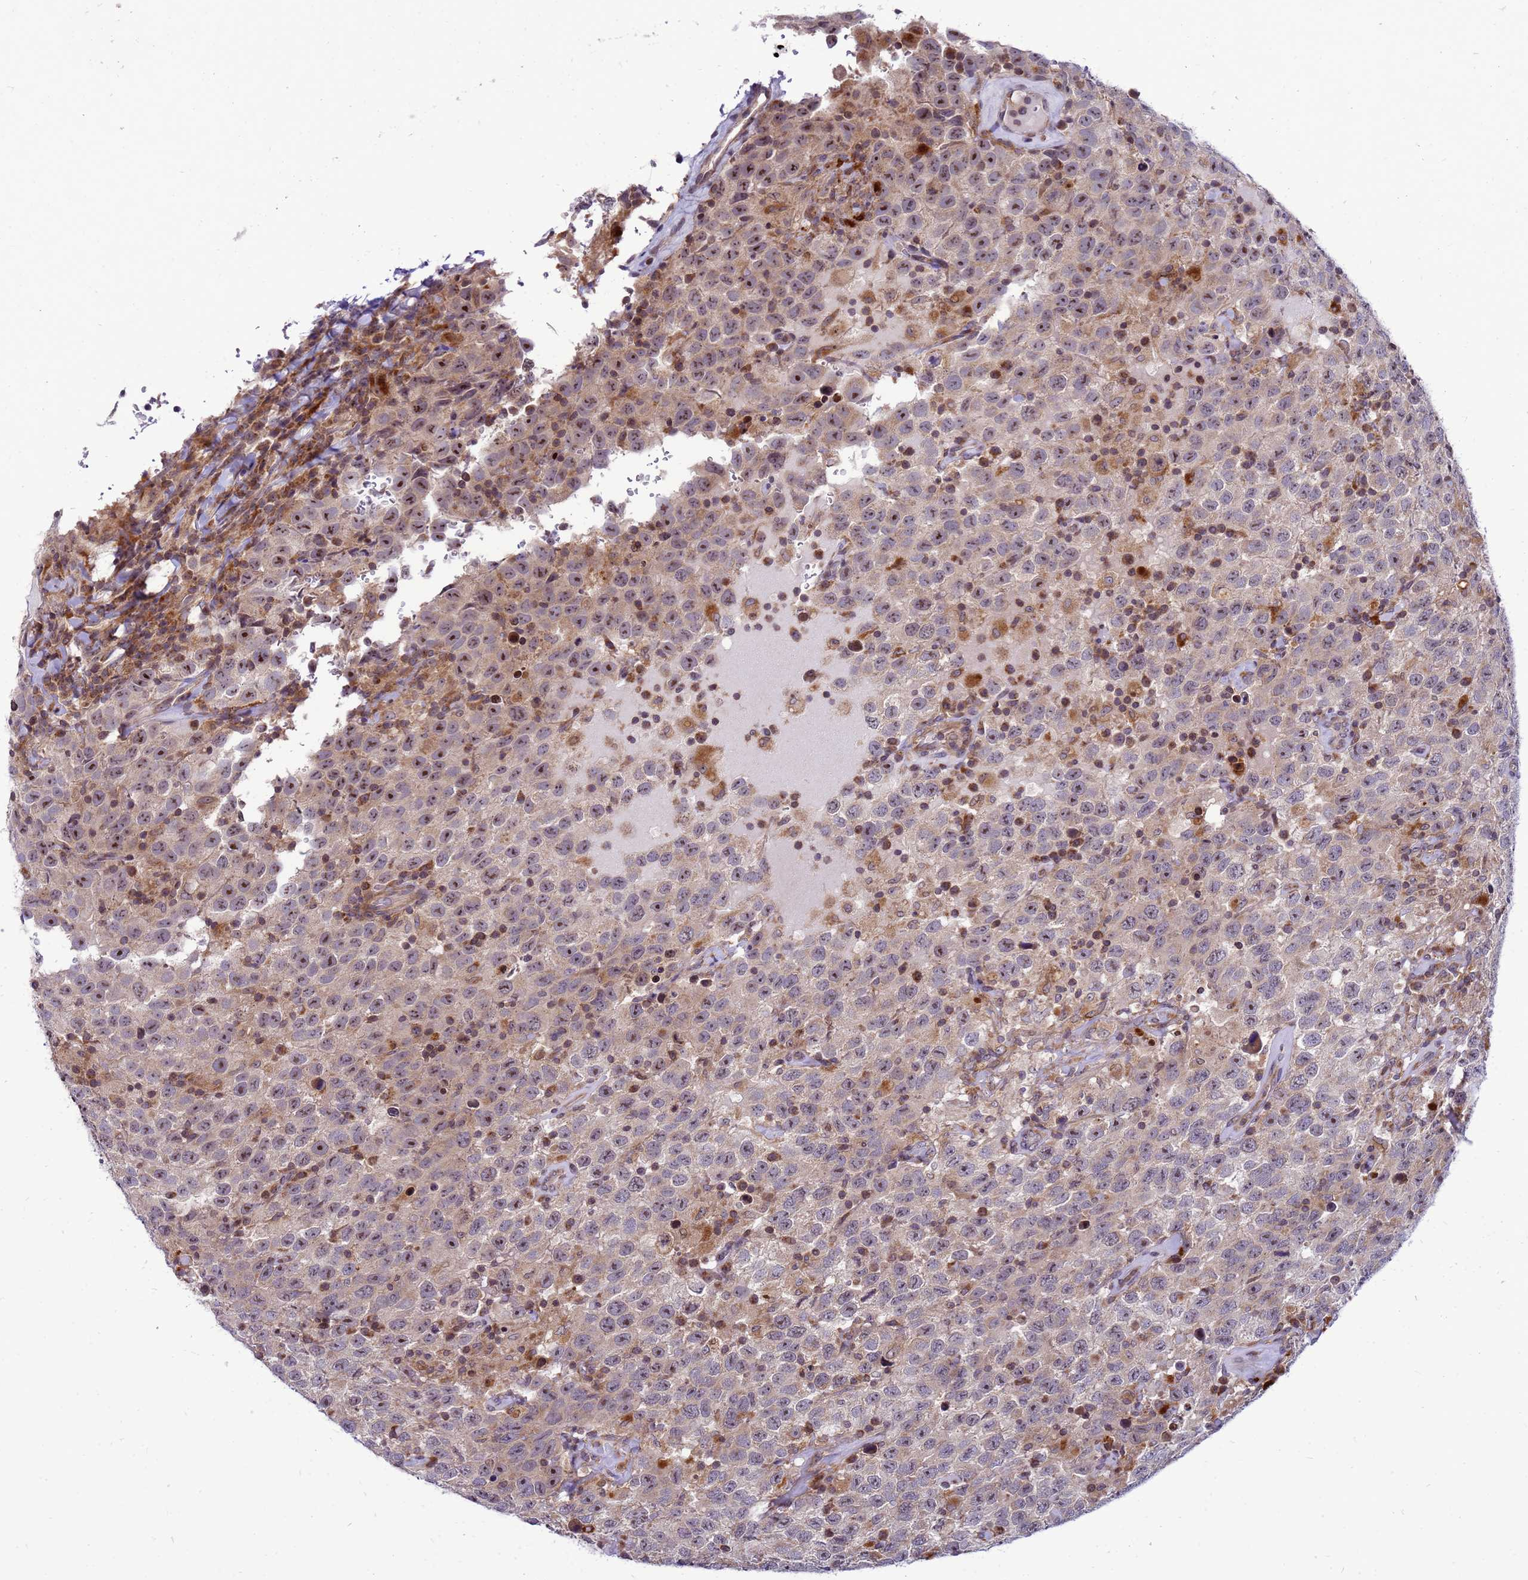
{"staining": {"intensity": "weak", "quantity": "25%-75%", "location": "cytoplasmic/membranous"}, "tissue": "testis cancer", "cell_type": "Tumor cells", "image_type": "cancer", "snomed": [{"axis": "morphology", "description": "Seminoma, NOS"}, {"axis": "topography", "description": "Testis"}], "caption": "IHC histopathology image of neoplastic tissue: human testis cancer stained using immunohistochemistry (IHC) demonstrates low levels of weak protein expression localized specifically in the cytoplasmic/membranous of tumor cells, appearing as a cytoplasmic/membranous brown color.", "gene": "C12orf43", "patient": {"sex": "male", "age": 41}}